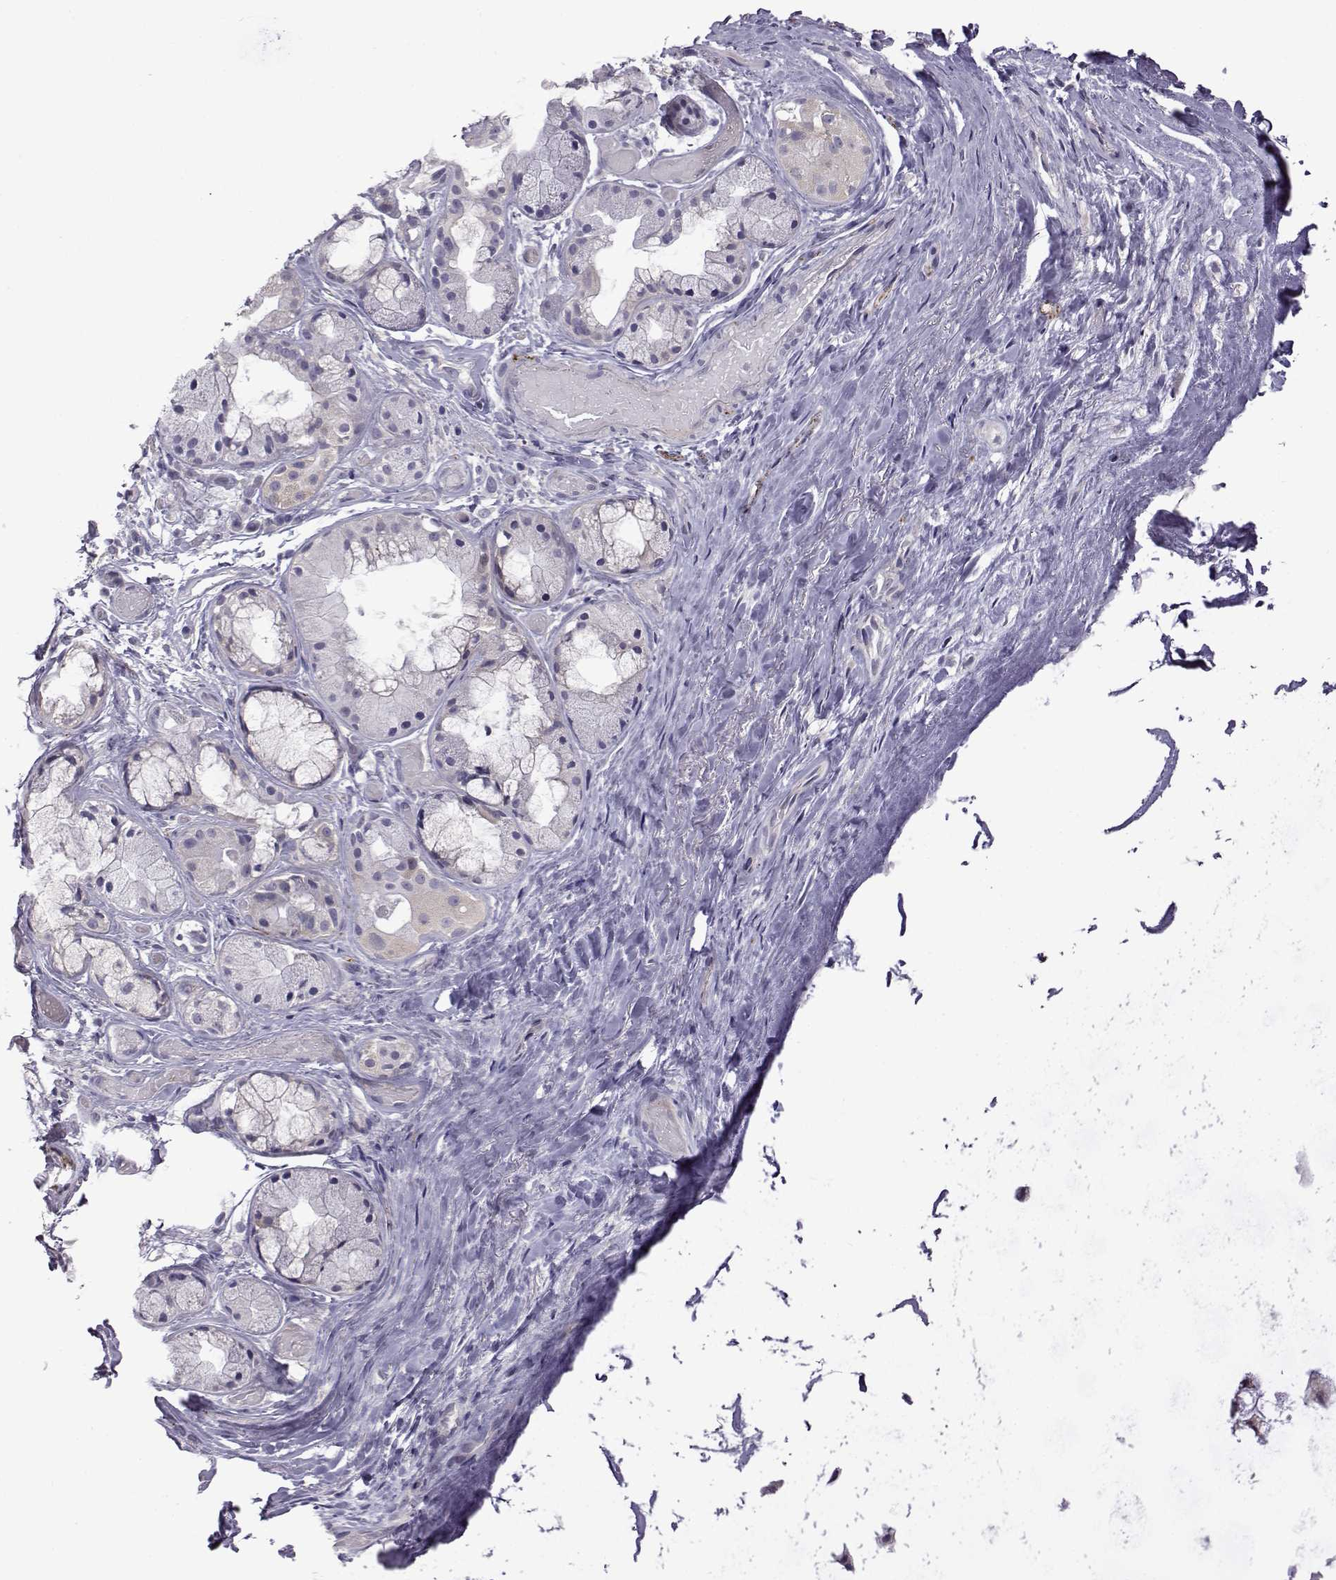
{"staining": {"intensity": "negative", "quantity": "none", "location": "none"}, "tissue": "soft tissue", "cell_type": "Fibroblasts", "image_type": "normal", "snomed": [{"axis": "morphology", "description": "Normal tissue, NOS"}, {"axis": "topography", "description": "Cartilage tissue"}], "caption": "Immunohistochemistry photomicrograph of normal soft tissue: soft tissue stained with DAB demonstrates no significant protein positivity in fibroblasts. (Brightfield microscopy of DAB IHC at high magnification).", "gene": "VGF", "patient": {"sex": "male", "age": 62}}